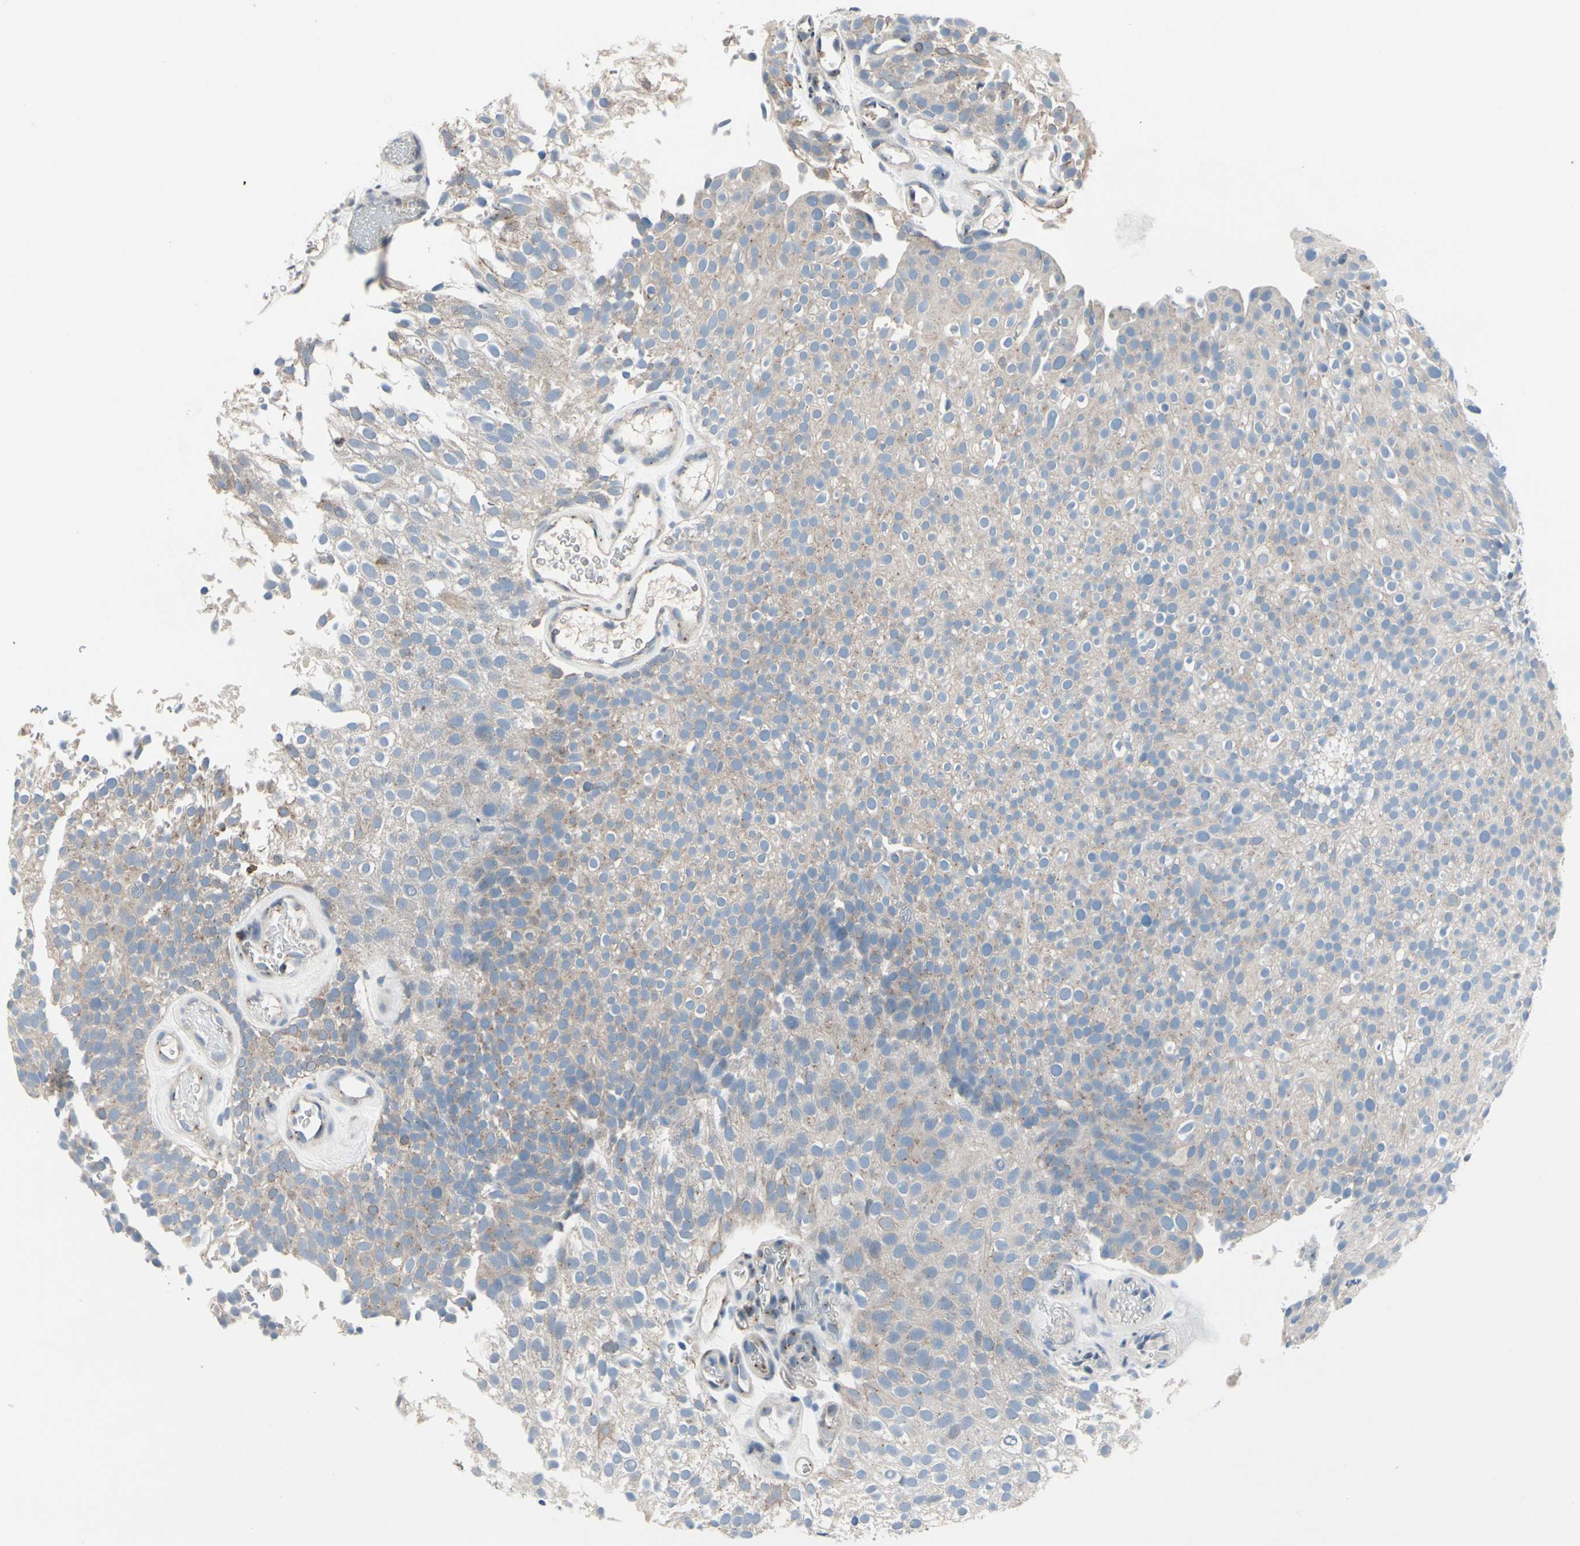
{"staining": {"intensity": "weak", "quantity": "25%-75%", "location": "cytoplasmic/membranous"}, "tissue": "urothelial cancer", "cell_type": "Tumor cells", "image_type": "cancer", "snomed": [{"axis": "morphology", "description": "Urothelial carcinoma, Low grade"}, {"axis": "topography", "description": "Urinary bladder"}], "caption": "Urothelial cancer was stained to show a protein in brown. There is low levels of weak cytoplasmic/membranous expression in about 25%-75% of tumor cells. The staining was performed using DAB (3,3'-diaminobenzidine) to visualize the protein expression in brown, while the nuclei were stained in blue with hematoxylin (Magnification: 20x).", "gene": "PRKAR2B", "patient": {"sex": "male", "age": 78}}